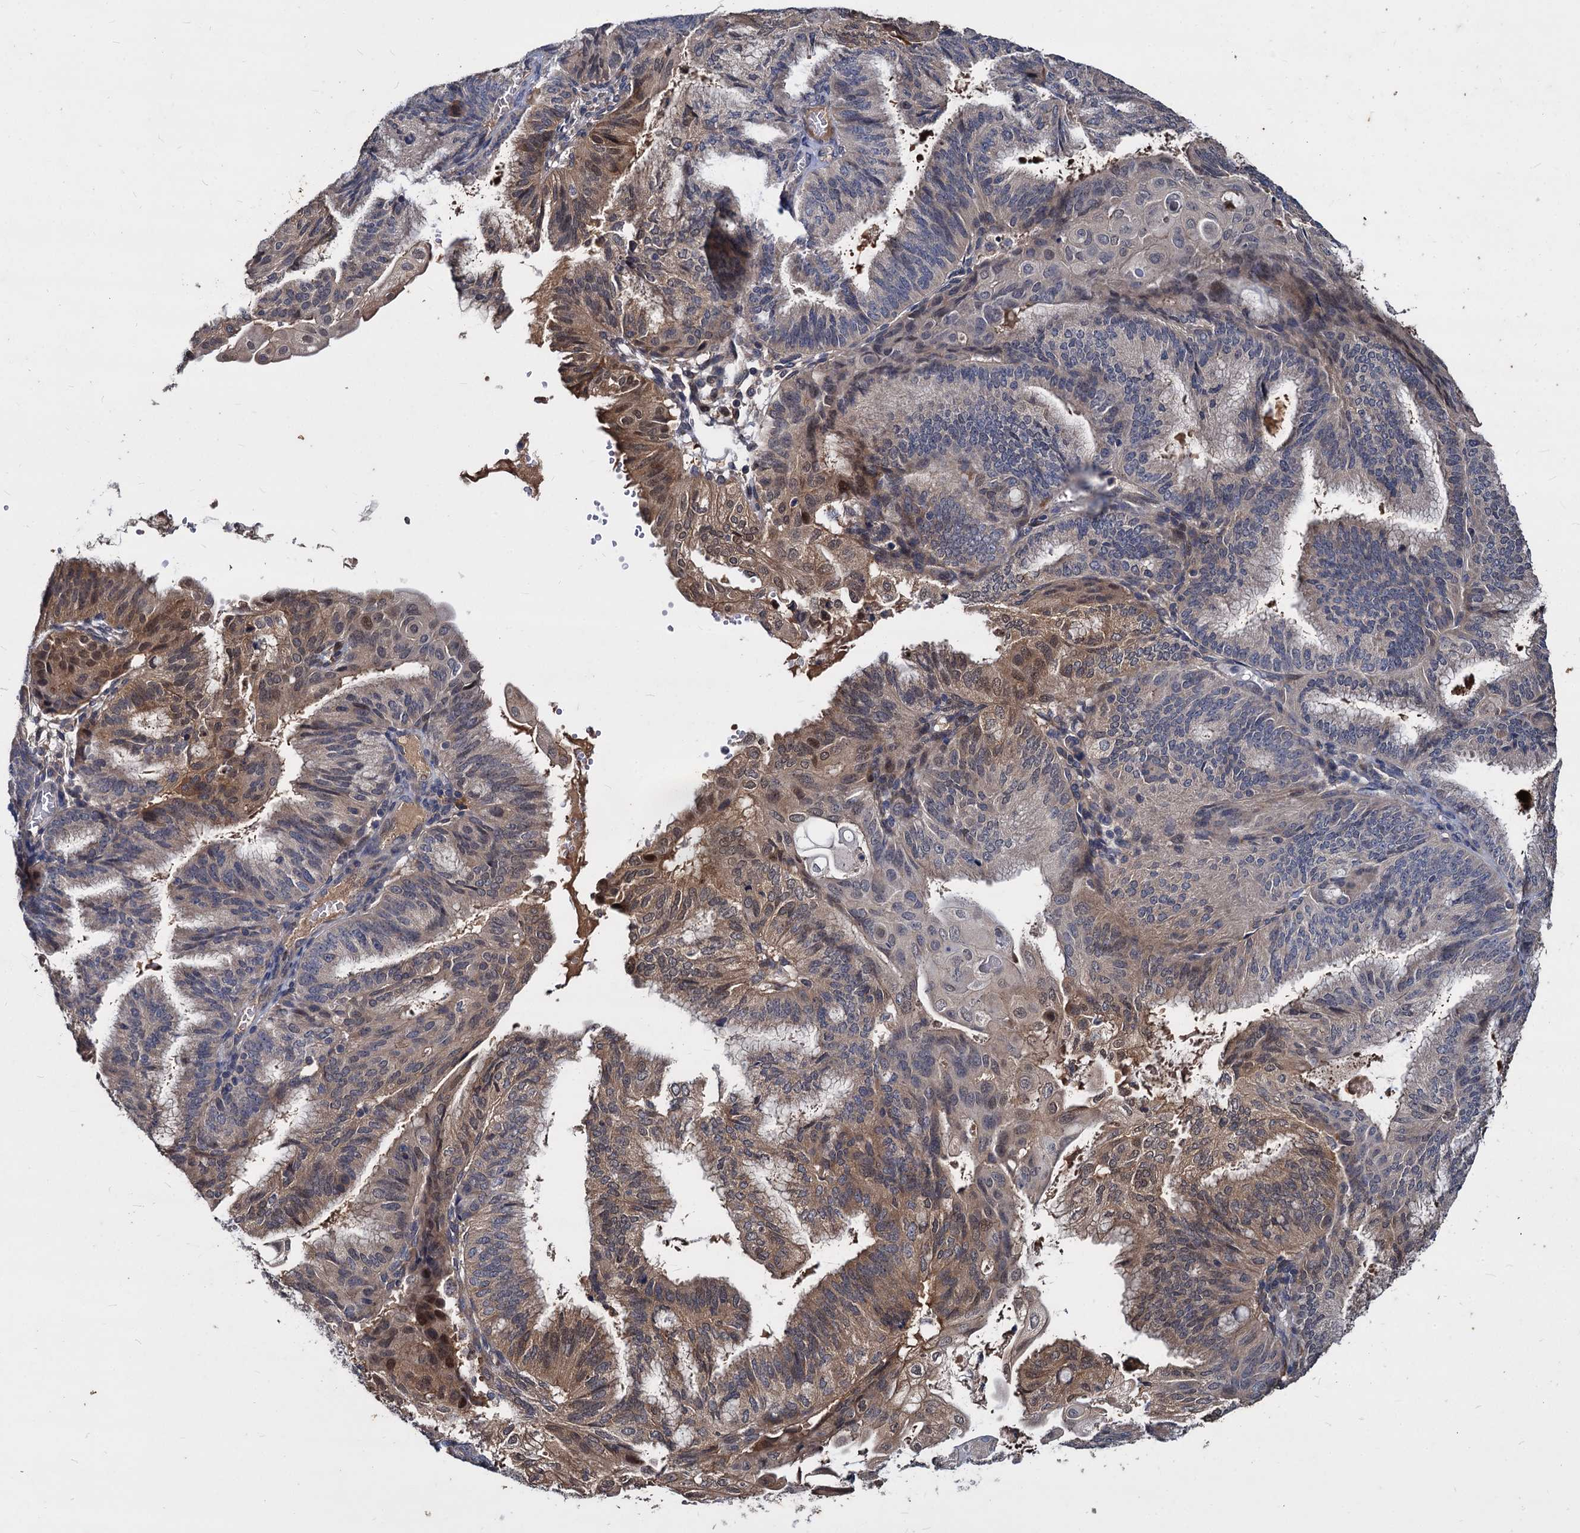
{"staining": {"intensity": "moderate", "quantity": "25%-75%", "location": "cytoplasmic/membranous"}, "tissue": "endometrial cancer", "cell_type": "Tumor cells", "image_type": "cancer", "snomed": [{"axis": "morphology", "description": "Adenocarcinoma, NOS"}, {"axis": "topography", "description": "Endometrium"}], "caption": "DAB immunohistochemical staining of human endometrial adenocarcinoma demonstrates moderate cytoplasmic/membranous protein positivity in approximately 25%-75% of tumor cells.", "gene": "CCDC184", "patient": {"sex": "female", "age": 49}}